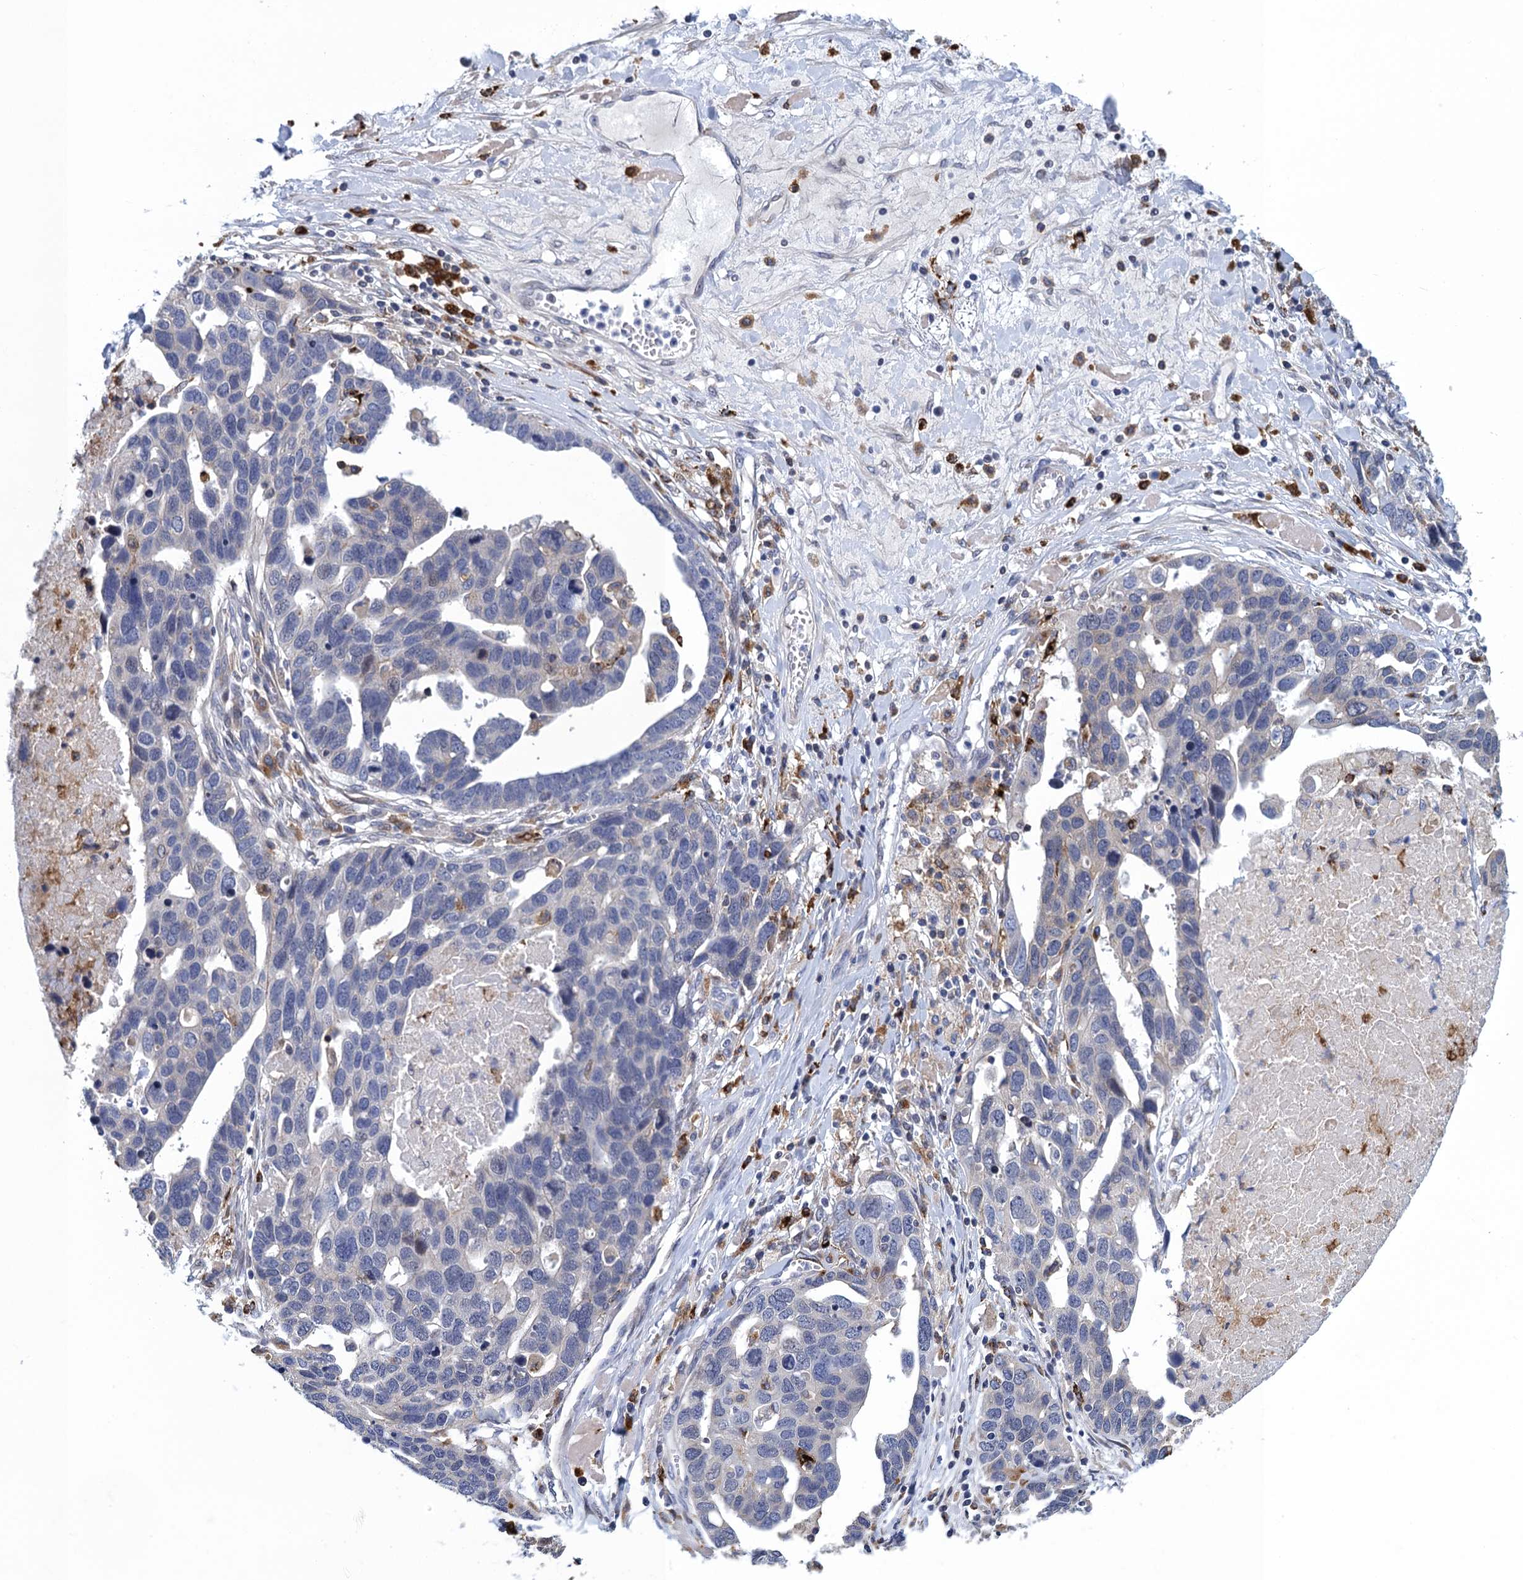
{"staining": {"intensity": "negative", "quantity": "none", "location": "none"}, "tissue": "ovarian cancer", "cell_type": "Tumor cells", "image_type": "cancer", "snomed": [{"axis": "morphology", "description": "Cystadenocarcinoma, serous, NOS"}, {"axis": "topography", "description": "Ovary"}], "caption": "Tumor cells are negative for protein expression in human ovarian cancer (serous cystadenocarcinoma).", "gene": "DNHD1", "patient": {"sex": "female", "age": 54}}